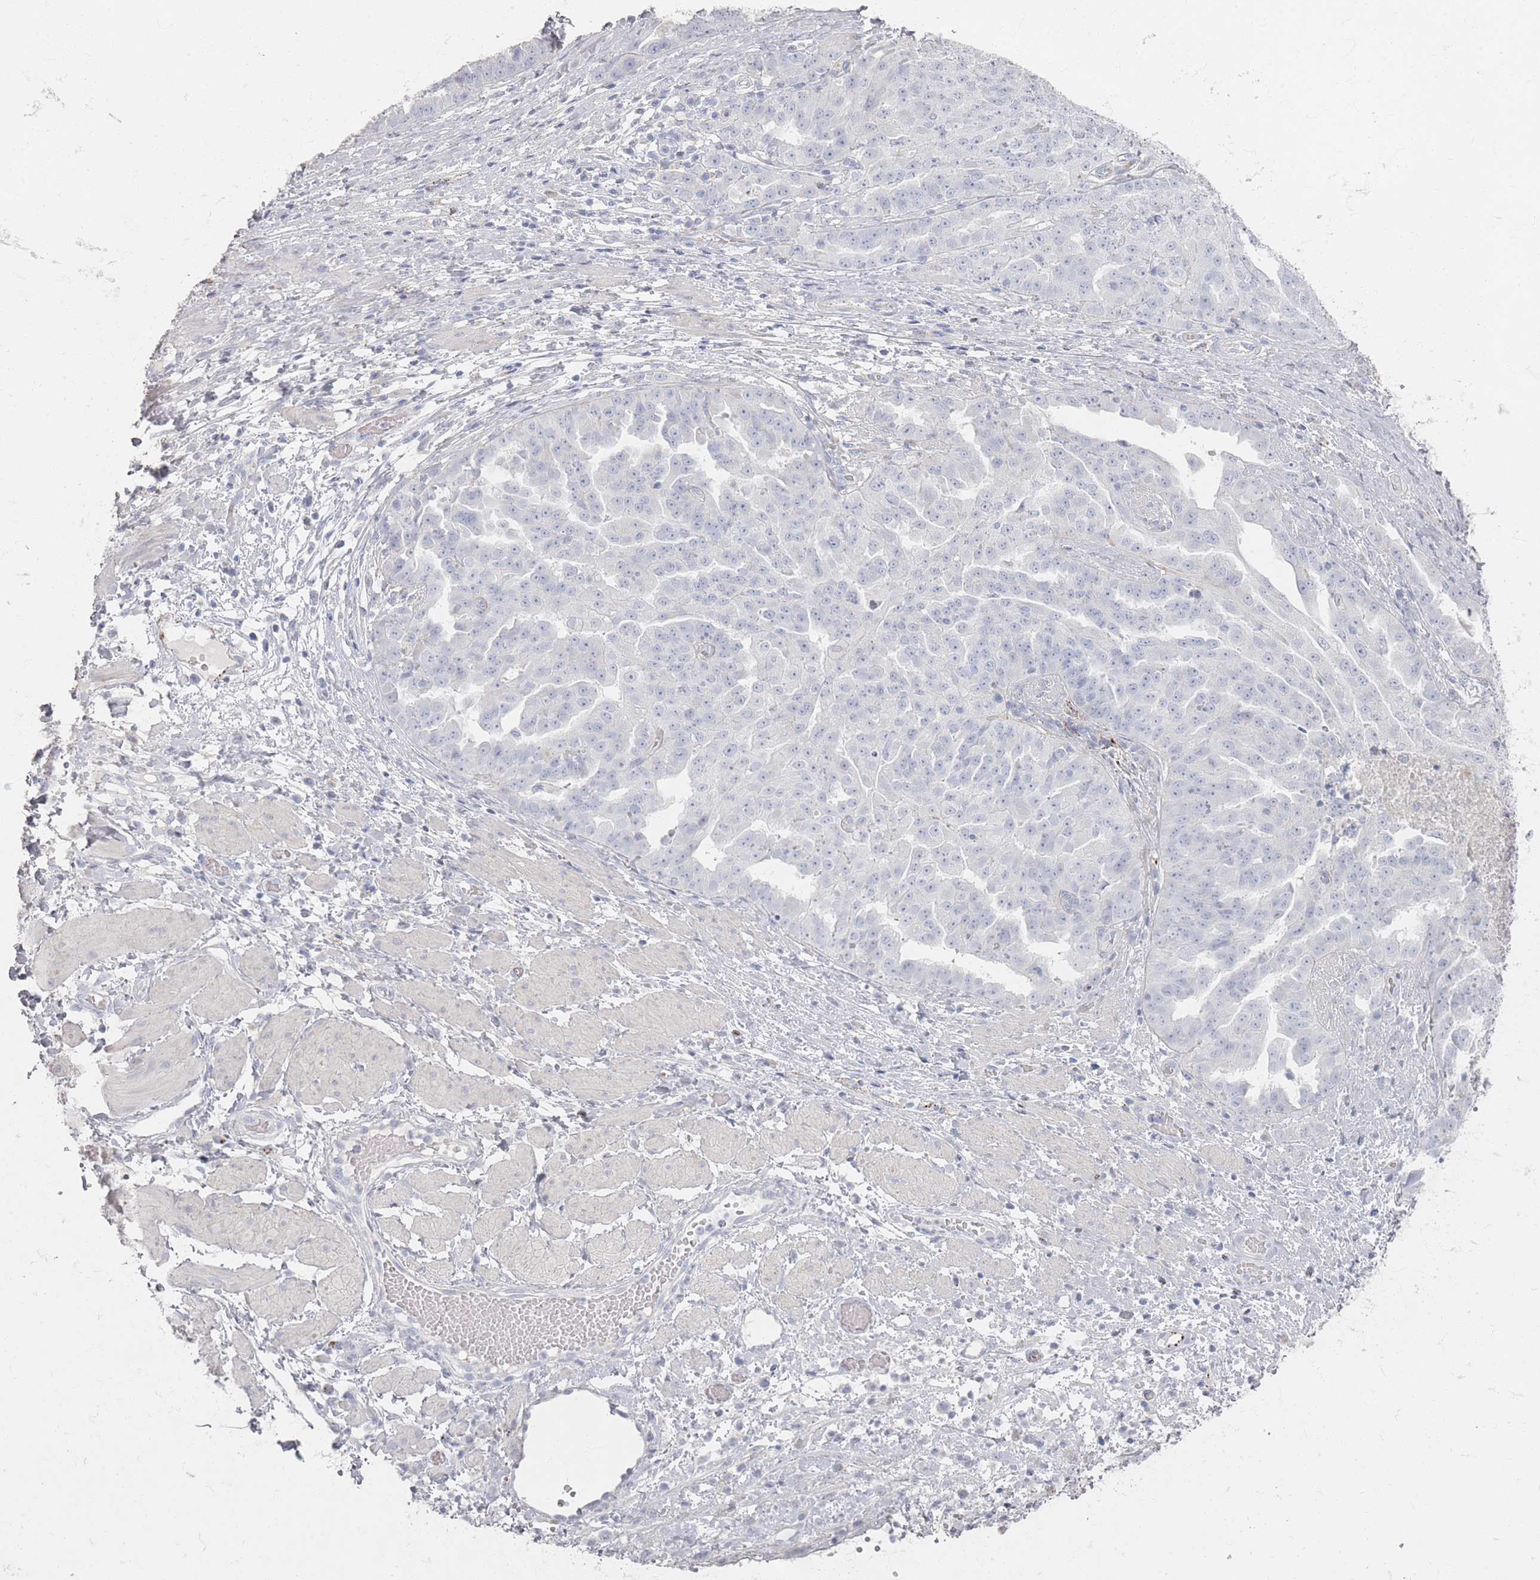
{"staining": {"intensity": "negative", "quantity": "none", "location": "none"}, "tissue": "ovarian cancer", "cell_type": "Tumor cells", "image_type": "cancer", "snomed": [{"axis": "morphology", "description": "Cystadenocarcinoma, serous, NOS"}, {"axis": "topography", "description": "Ovary"}], "caption": "Tumor cells are negative for protein expression in human ovarian serous cystadenocarcinoma. (Immunohistochemistry (ihc), brightfield microscopy, high magnification).", "gene": "SLC2A11", "patient": {"sex": "female", "age": 58}}